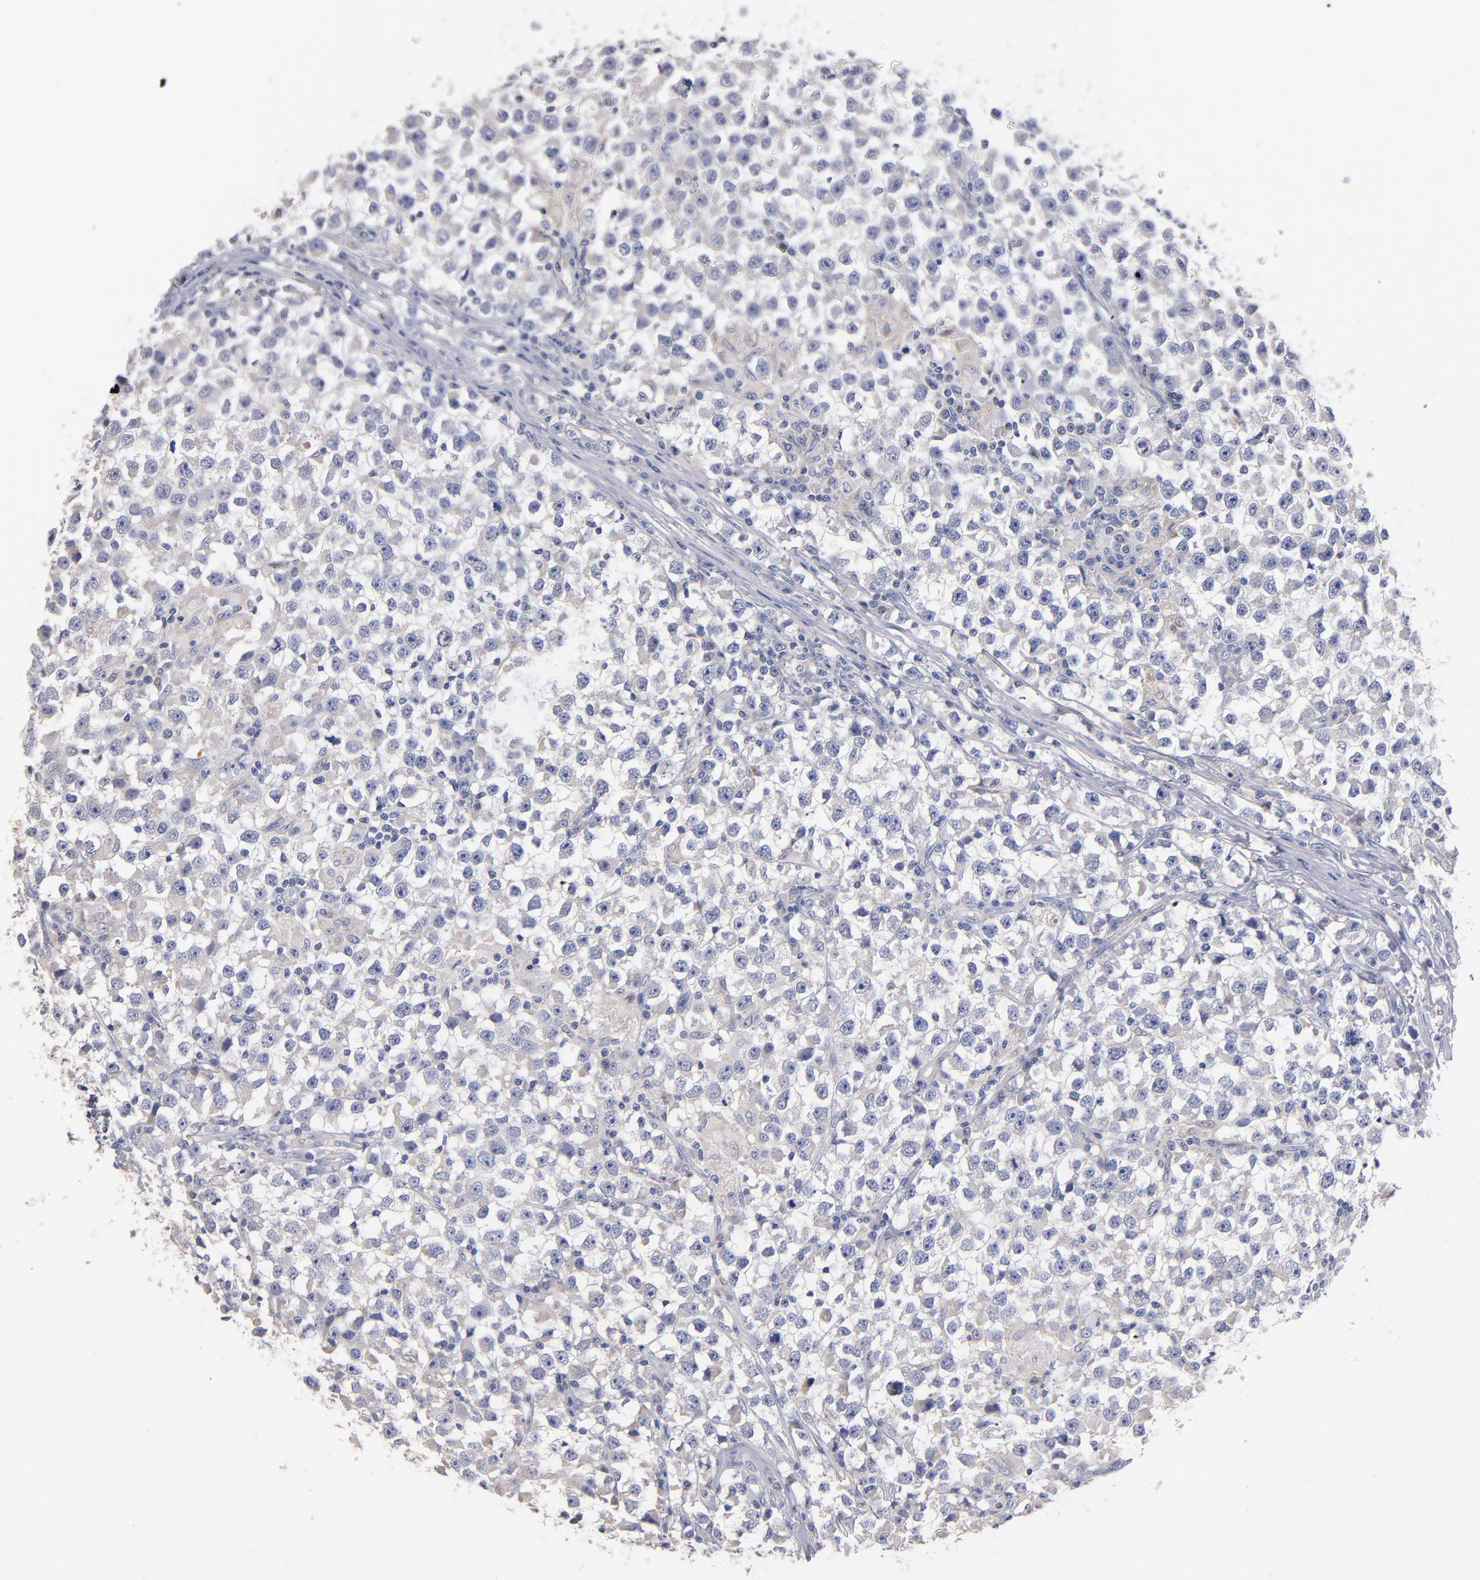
{"staining": {"intensity": "negative", "quantity": "none", "location": "none"}, "tissue": "testis cancer", "cell_type": "Tumor cells", "image_type": "cancer", "snomed": [{"axis": "morphology", "description": "Seminoma, NOS"}, {"axis": "topography", "description": "Testis"}], "caption": "Immunohistochemistry of human testis cancer displays no expression in tumor cells. The staining was performed using DAB to visualize the protein expression in brown, while the nuclei were stained in blue with hematoxylin (Magnification: 20x).", "gene": "CNTNAP2", "patient": {"sex": "male", "age": 33}}